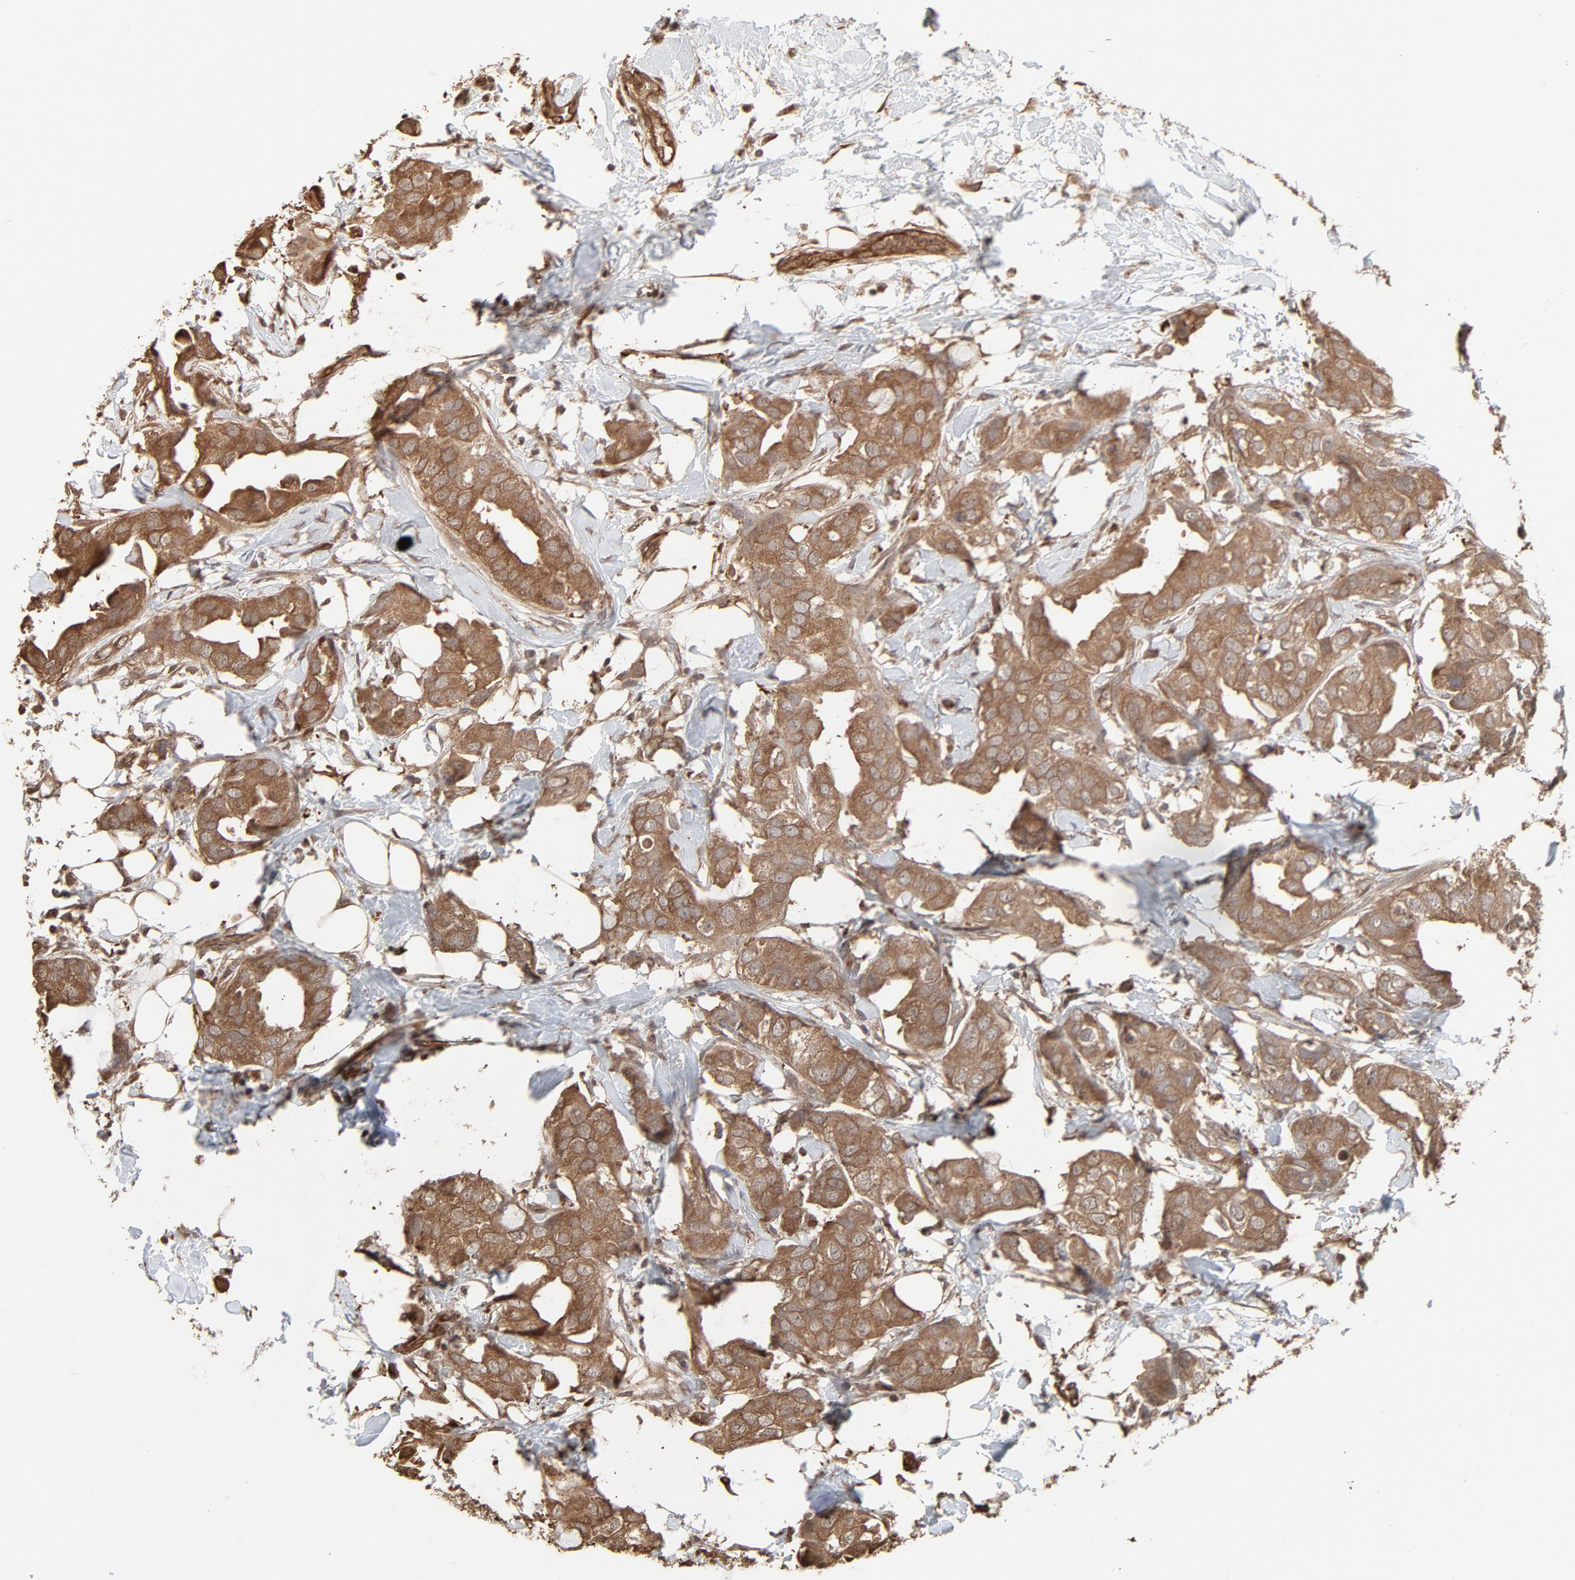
{"staining": {"intensity": "moderate", "quantity": ">75%", "location": "cytoplasmic/membranous"}, "tissue": "breast cancer", "cell_type": "Tumor cells", "image_type": "cancer", "snomed": [{"axis": "morphology", "description": "Duct carcinoma"}, {"axis": "topography", "description": "Breast"}], "caption": "Immunohistochemical staining of human breast cancer exhibits medium levels of moderate cytoplasmic/membranous expression in about >75% of tumor cells.", "gene": "PPP2CA", "patient": {"sex": "female", "age": 40}}